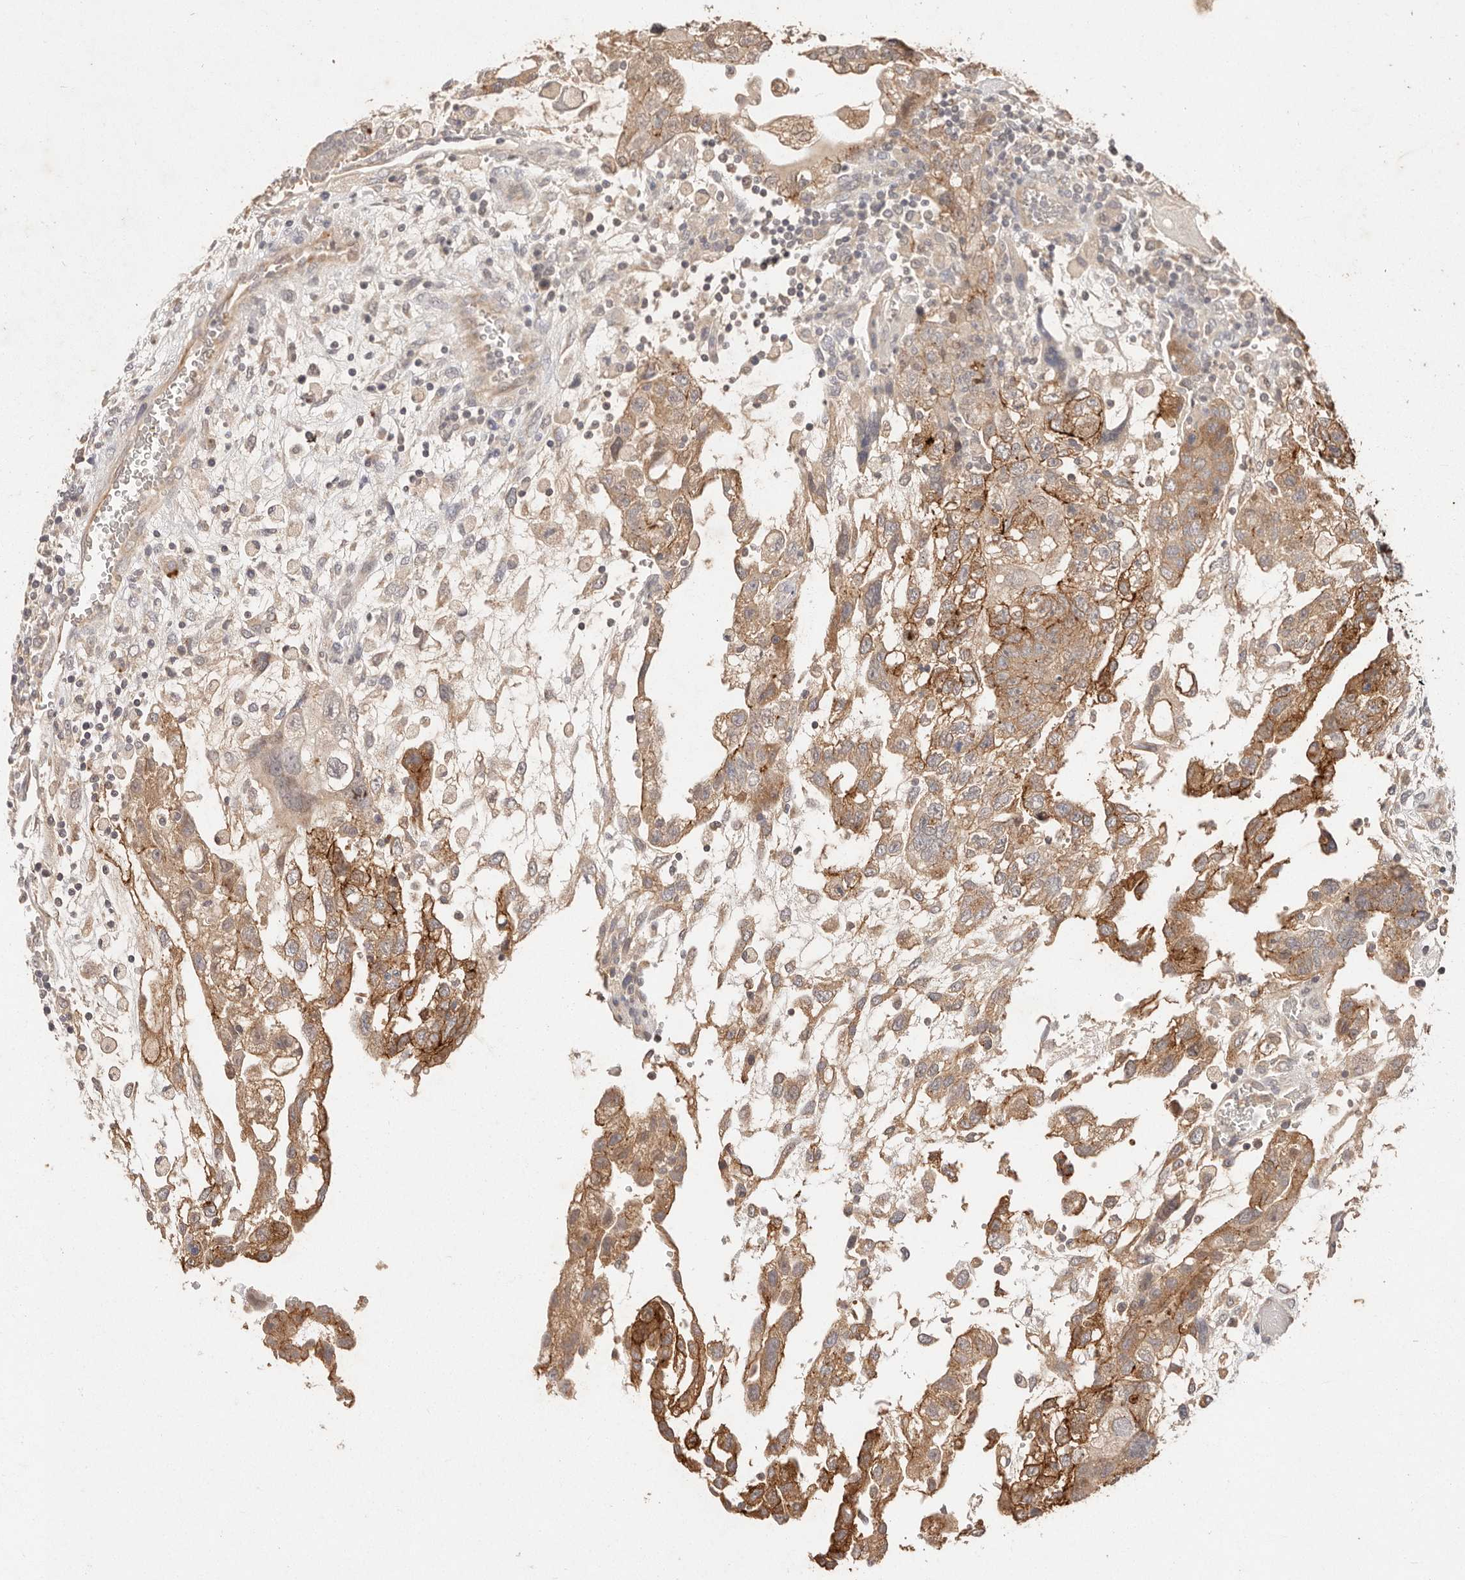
{"staining": {"intensity": "moderate", "quantity": ">75%", "location": "cytoplasmic/membranous"}, "tissue": "testis cancer", "cell_type": "Tumor cells", "image_type": "cancer", "snomed": [{"axis": "morphology", "description": "Carcinoma, Embryonal, NOS"}, {"axis": "topography", "description": "Testis"}], "caption": "Protein analysis of embryonal carcinoma (testis) tissue exhibits moderate cytoplasmic/membranous expression in approximately >75% of tumor cells.", "gene": "CXADR", "patient": {"sex": "male", "age": 36}}